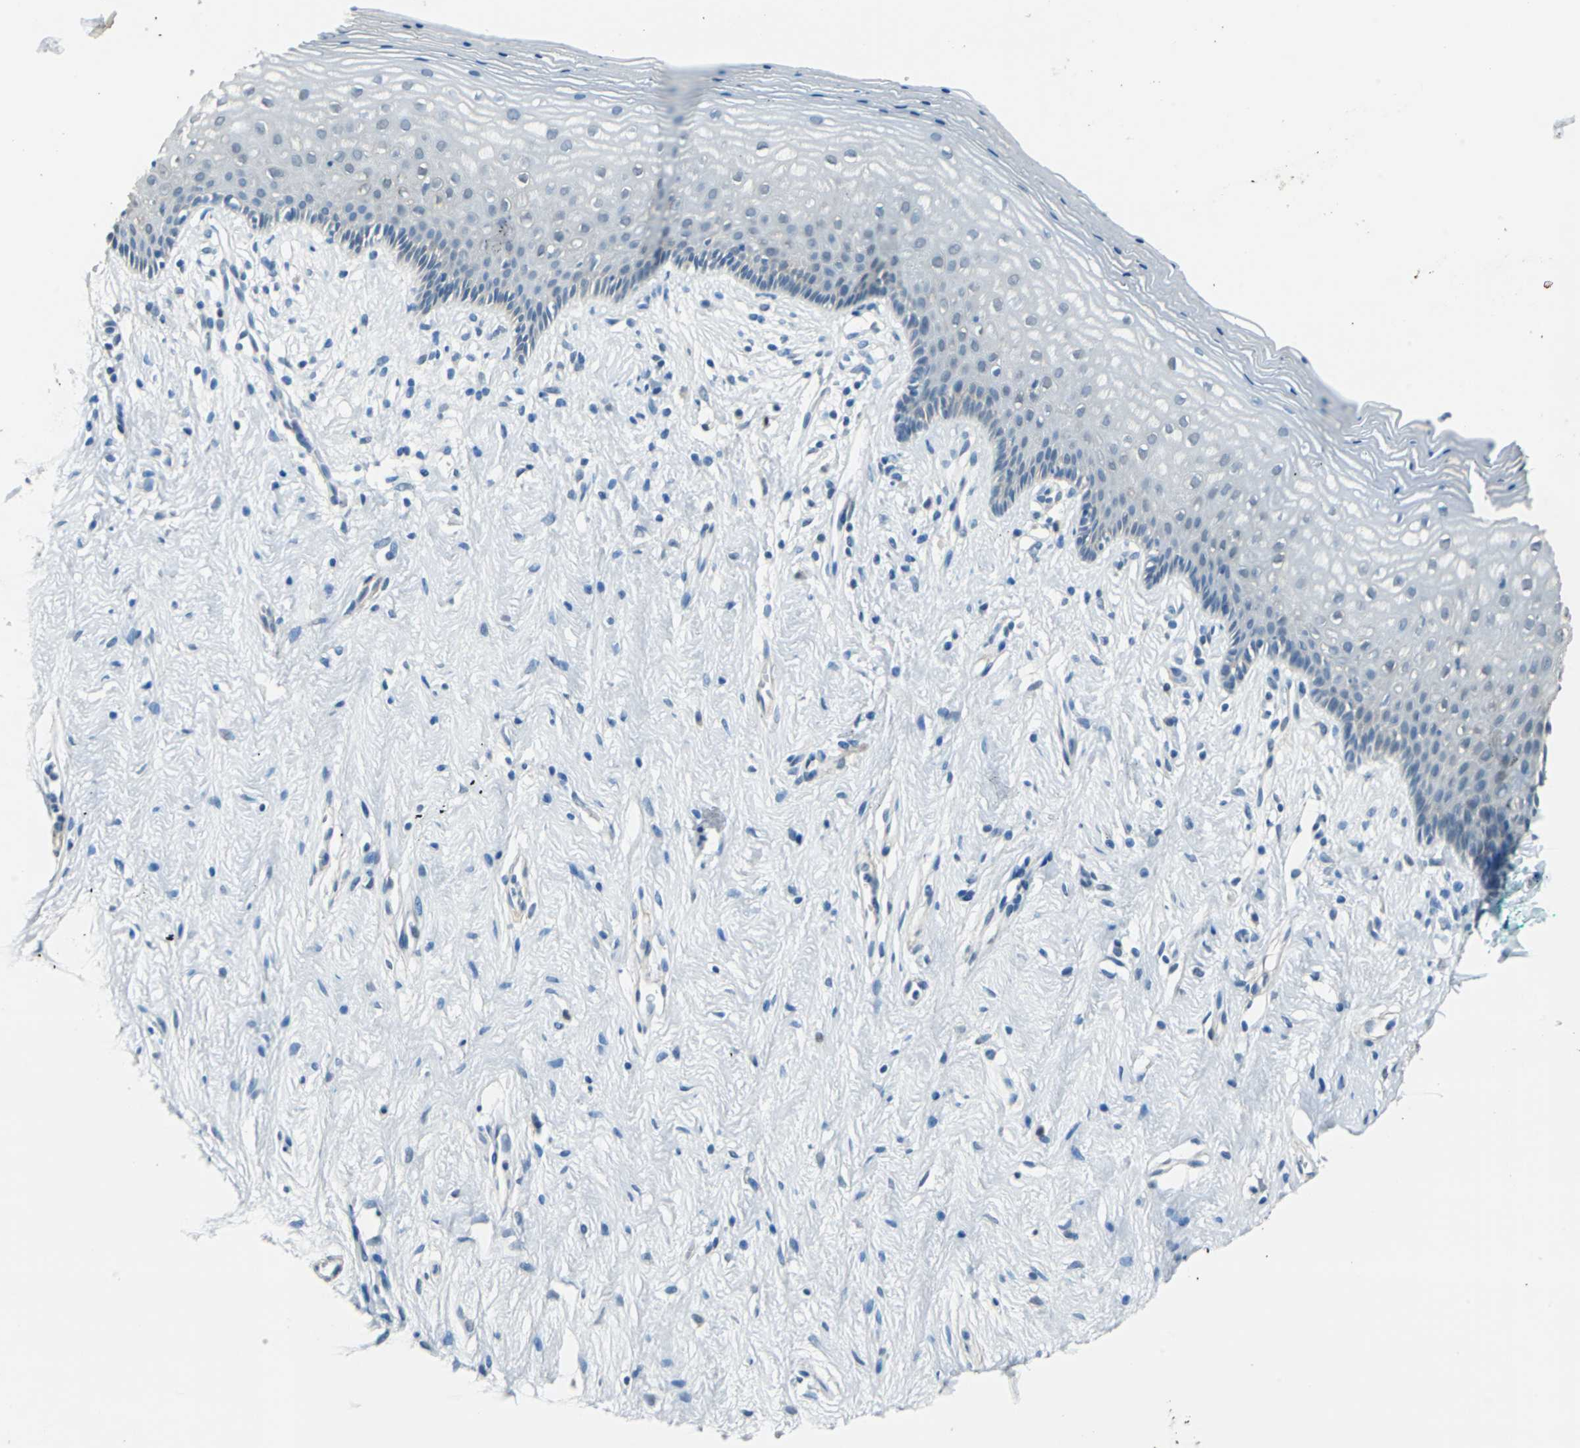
{"staining": {"intensity": "moderate", "quantity": "25%-75%", "location": "cytoplasmic/membranous"}, "tissue": "vagina", "cell_type": "Squamous epithelial cells", "image_type": "normal", "snomed": [{"axis": "morphology", "description": "Normal tissue, NOS"}, {"axis": "topography", "description": "Vagina"}], "caption": "Vagina was stained to show a protein in brown. There is medium levels of moderate cytoplasmic/membranous expression in approximately 25%-75% of squamous epithelial cells. (IHC, brightfield microscopy, high magnification).", "gene": "FKBP4", "patient": {"sex": "female", "age": 44}}